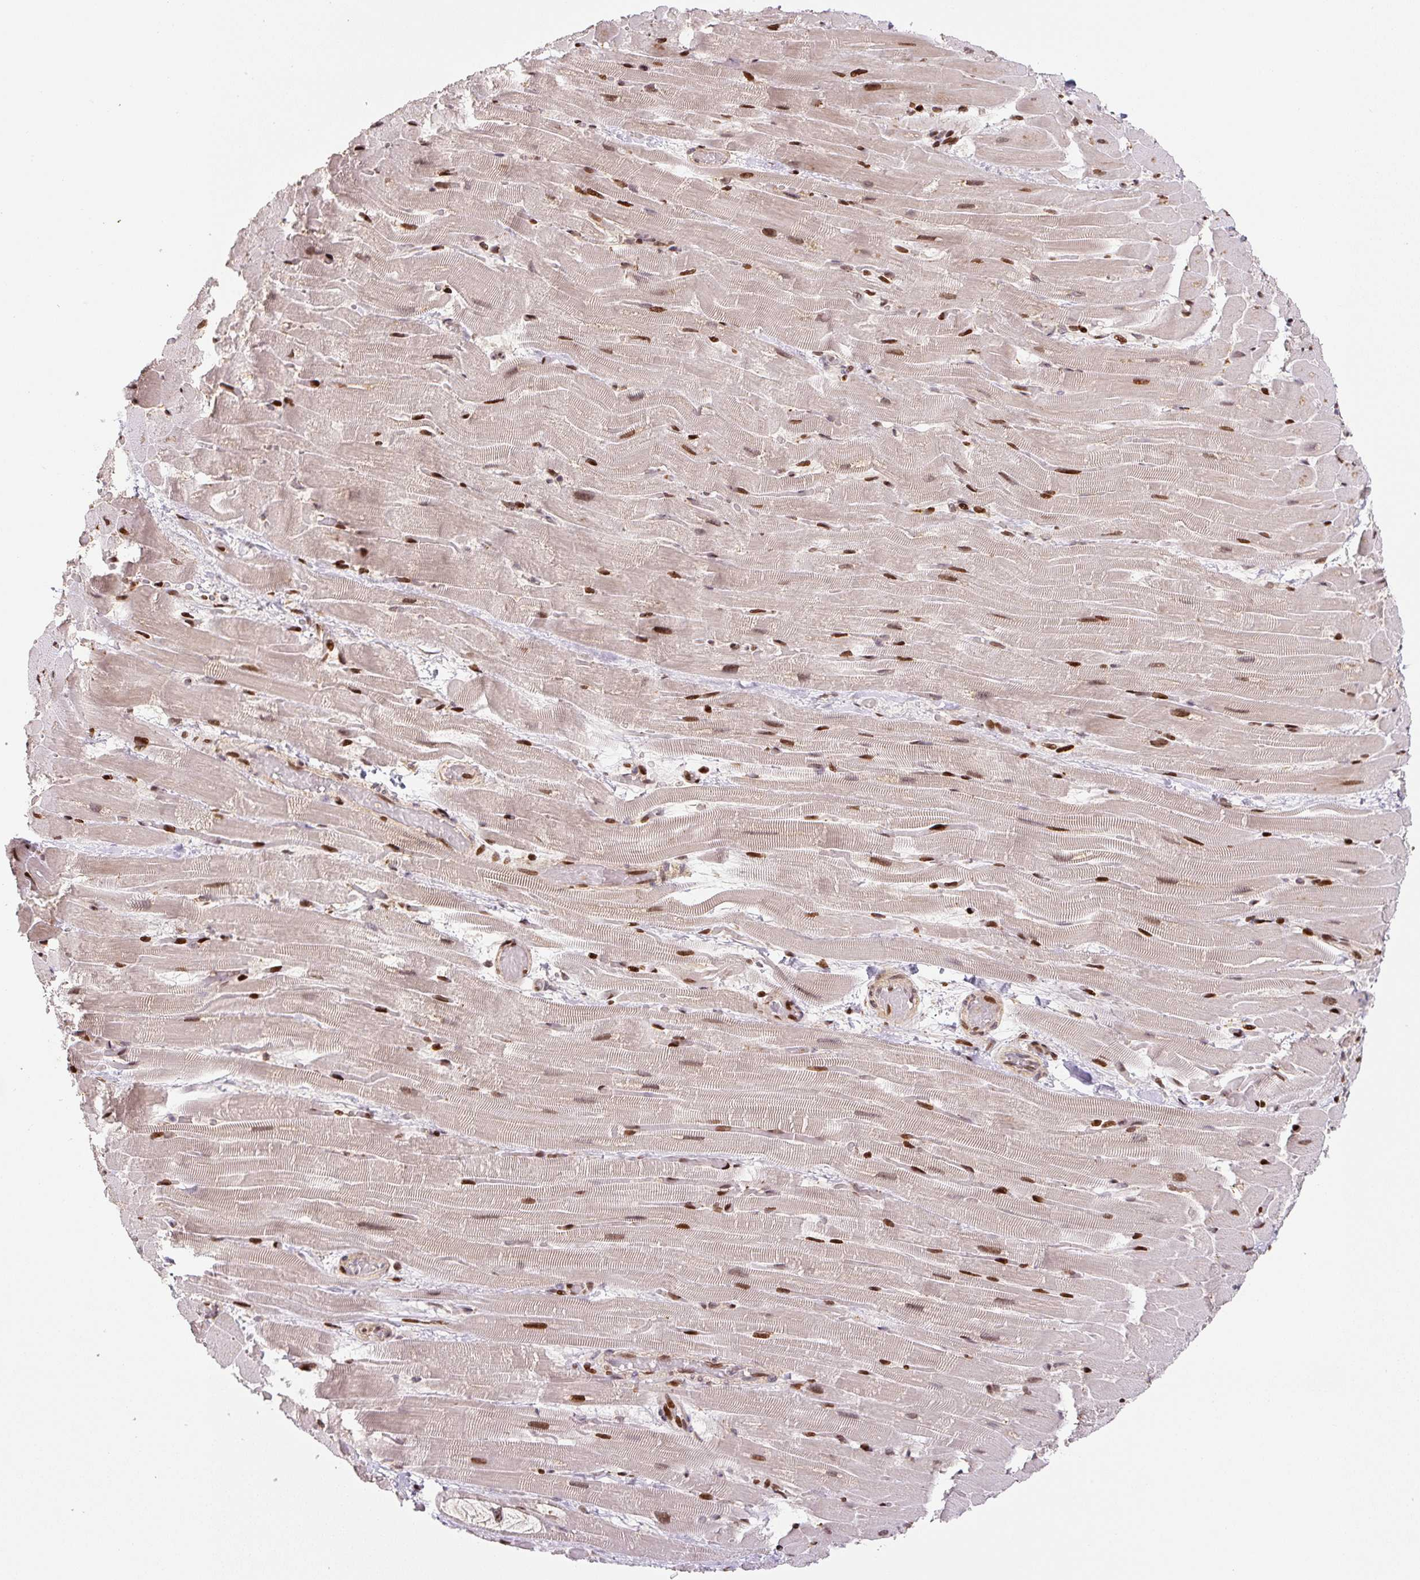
{"staining": {"intensity": "strong", "quantity": ">75%", "location": "nuclear"}, "tissue": "heart muscle", "cell_type": "Cardiomyocytes", "image_type": "normal", "snomed": [{"axis": "morphology", "description": "Normal tissue, NOS"}, {"axis": "topography", "description": "Heart"}], "caption": "Immunohistochemistry (IHC) staining of unremarkable heart muscle, which displays high levels of strong nuclear positivity in about >75% of cardiomyocytes indicating strong nuclear protein positivity. The staining was performed using DAB (brown) for protein detection and nuclei were counterstained in hematoxylin (blue).", "gene": "PYDC2", "patient": {"sex": "male", "age": 37}}